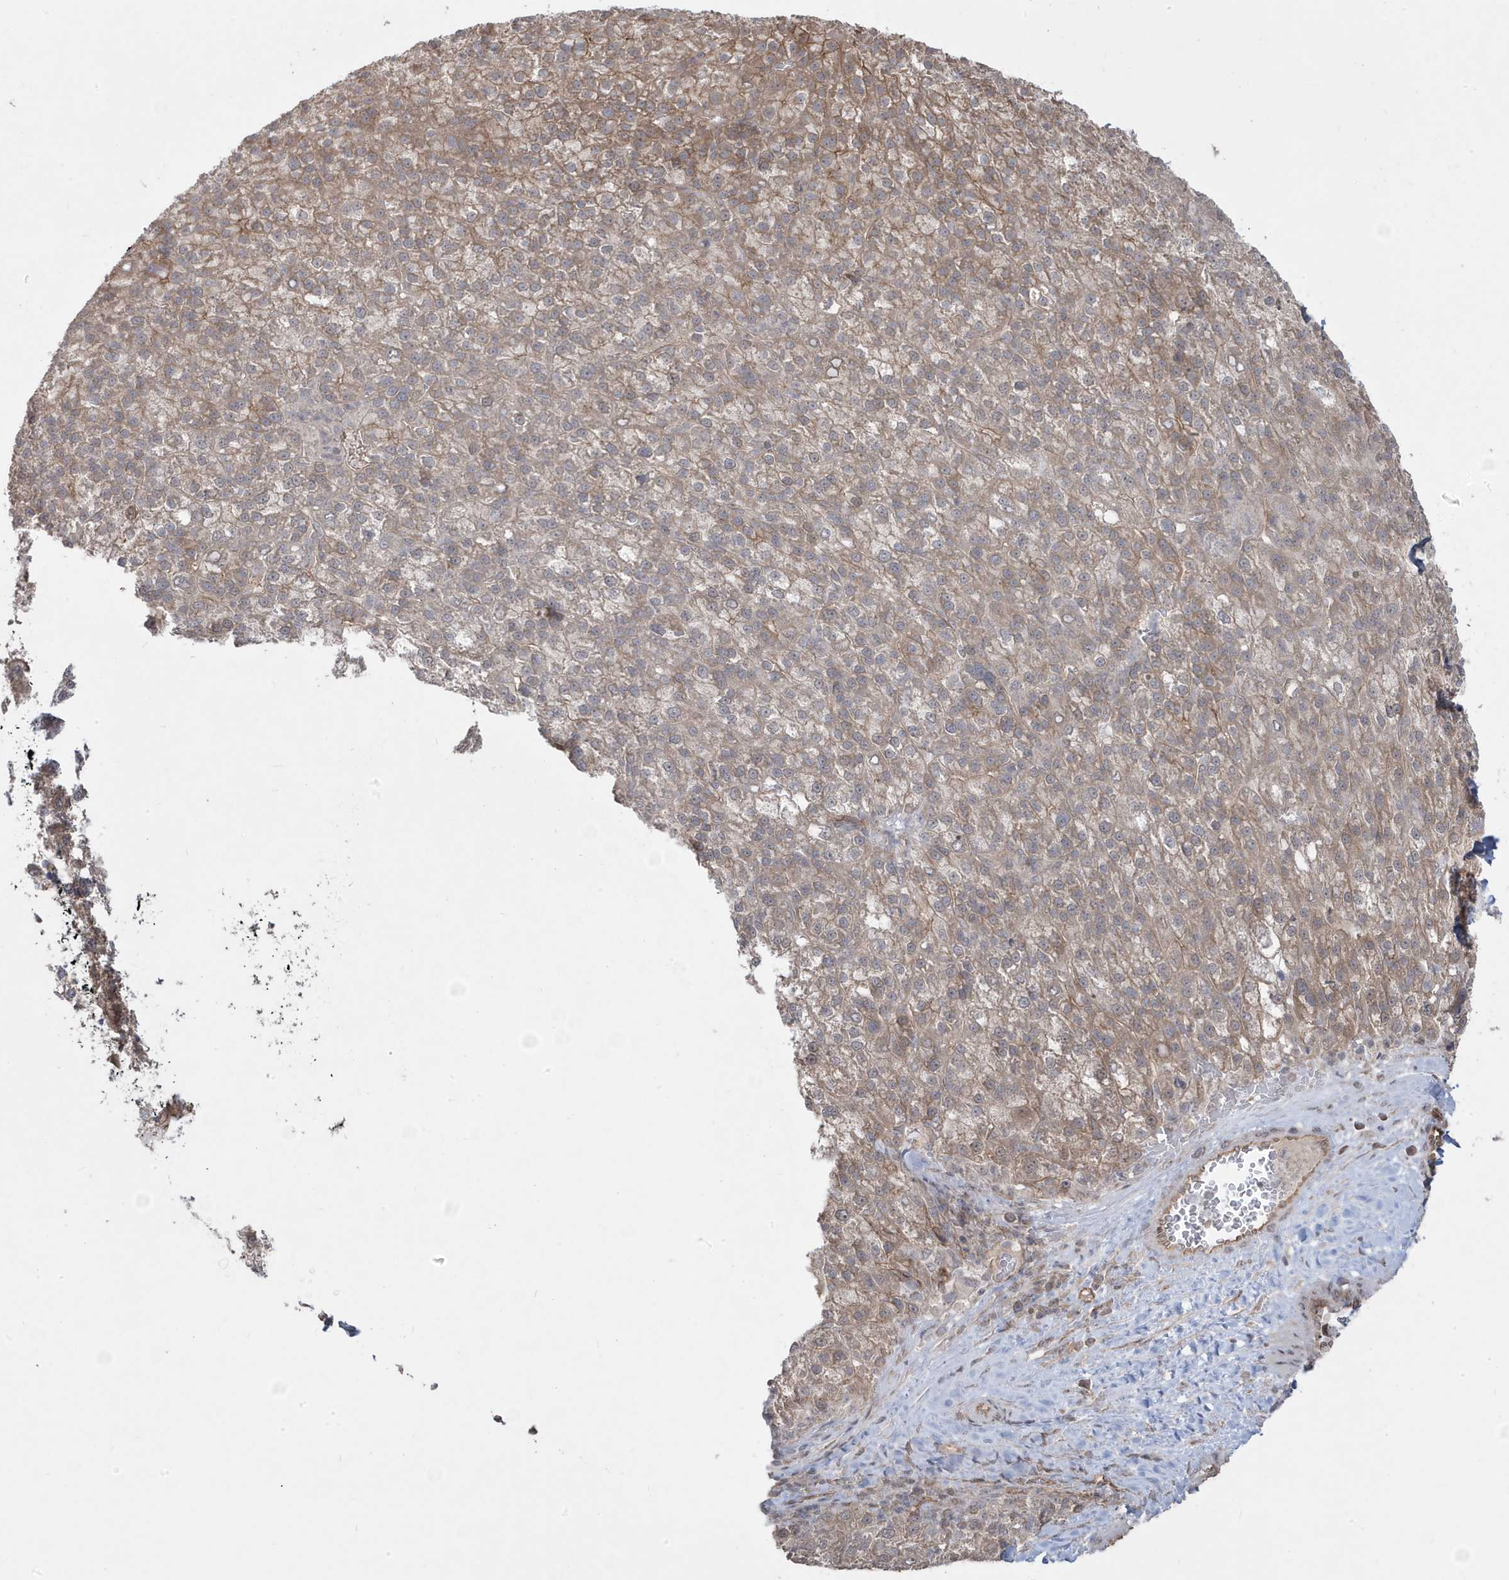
{"staining": {"intensity": "weak", "quantity": ">75%", "location": "cytoplasmic/membranous"}, "tissue": "liver cancer", "cell_type": "Tumor cells", "image_type": "cancer", "snomed": [{"axis": "morphology", "description": "Carcinoma, Hepatocellular, NOS"}, {"axis": "topography", "description": "Liver"}], "caption": "Immunohistochemical staining of human liver cancer demonstrates low levels of weak cytoplasmic/membranous protein positivity in approximately >75% of tumor cells. The staining was performed using DAB, with brown indicating positive protein expression. Nuclei are stained blue with hematoxylin.", "gene": "DNAJC12", "patient": {"sex": "female", "age": 58}}